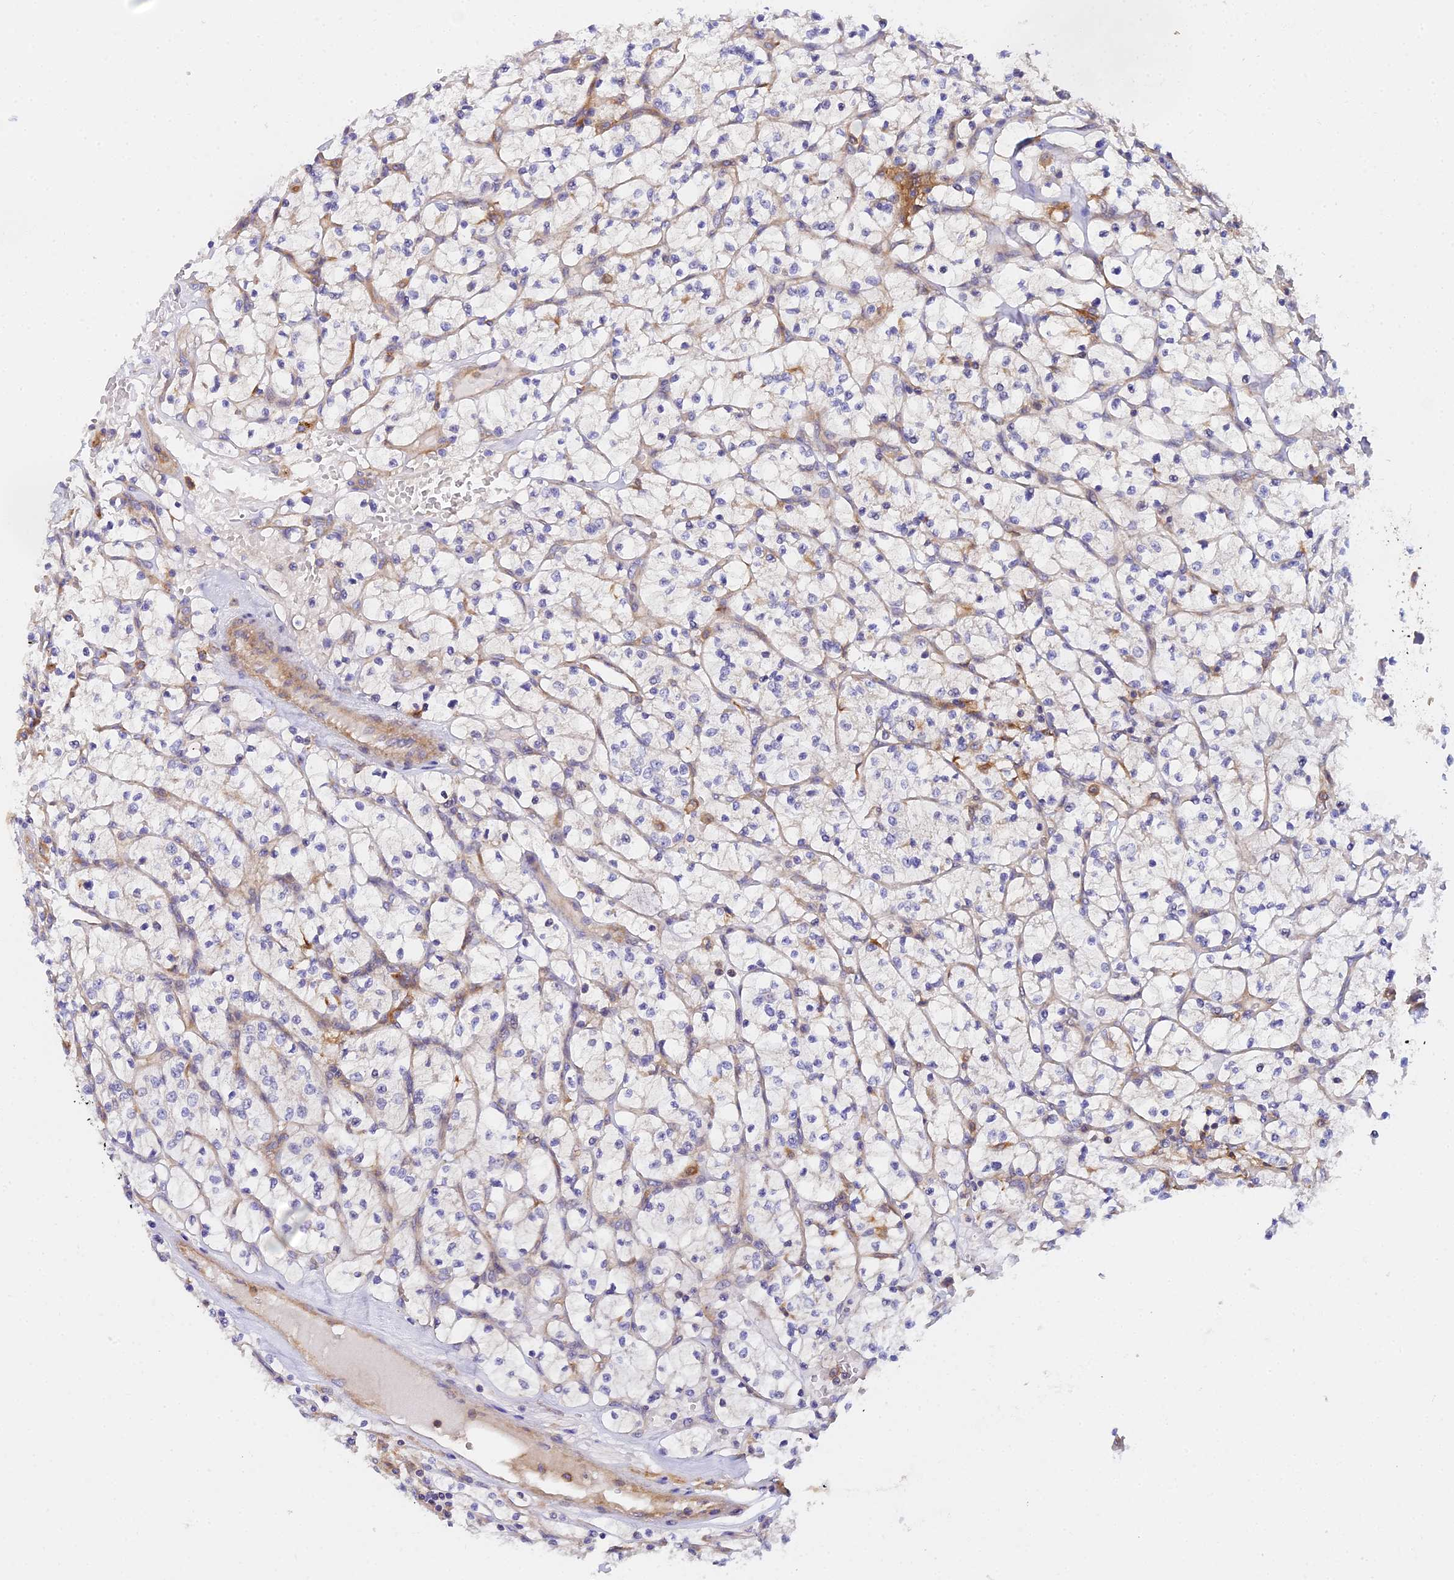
{"staining": {"intensity": "weak", "quantity": "<25%", "location": "cytoplasmic/membranous"}, "tissue": "renal cancer", "cell_type": "Tumor cells", "image_type": "cancer", "snomed": [{"axis": "morphology", "description": "Adenocarcinoma, NOS"}, {"axis": "topography", "description": "Kidney"}], "caption": "There is no significant positivity in tumor cells of renal cancer (adenocarcinoma).", "gene": "GNG5B", "patient": {"sex": "female", "age": 64}}